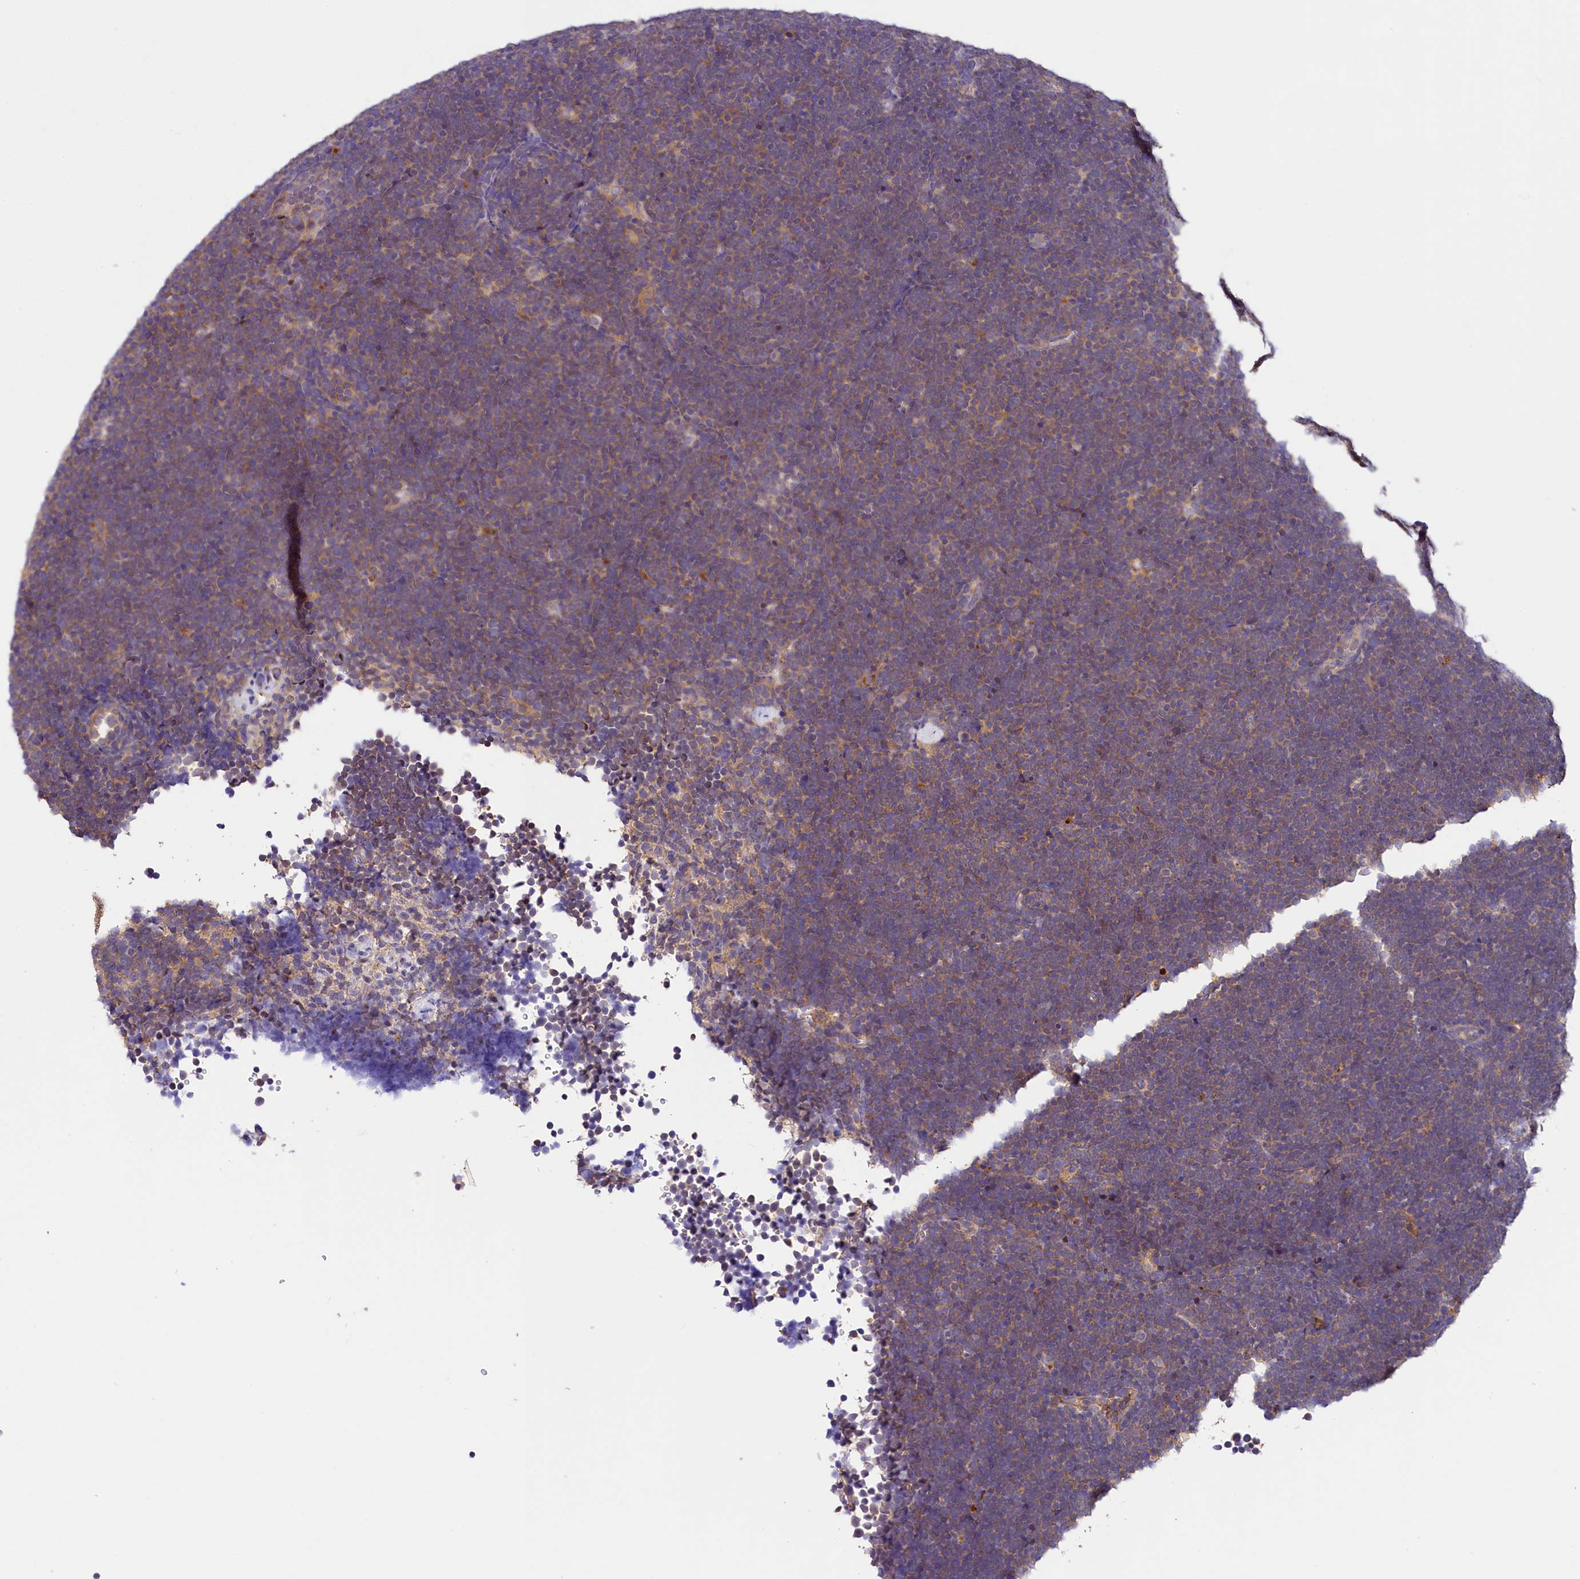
{"staining": {"intensity": "weak", "quantity": "<25%", "location": "cytoplasmic/membranous"}, "tissue": "lymphoma", "cell_type": "Tumor cells", "image_type": "cancer", "snomed": [{"axis": "morphology", "description": "Malignant lymphoma, non-Hodgkin's type, High grade"}, {"axis": "topography", "description": "Lymph node"}], "caption": "IHC of human high-grade malignant lymphoma, non-Hodgkin's type shows no positivity in tumor cells.", "gene": "ARMC6", "patient": {"sex": "male", "age": 13}}